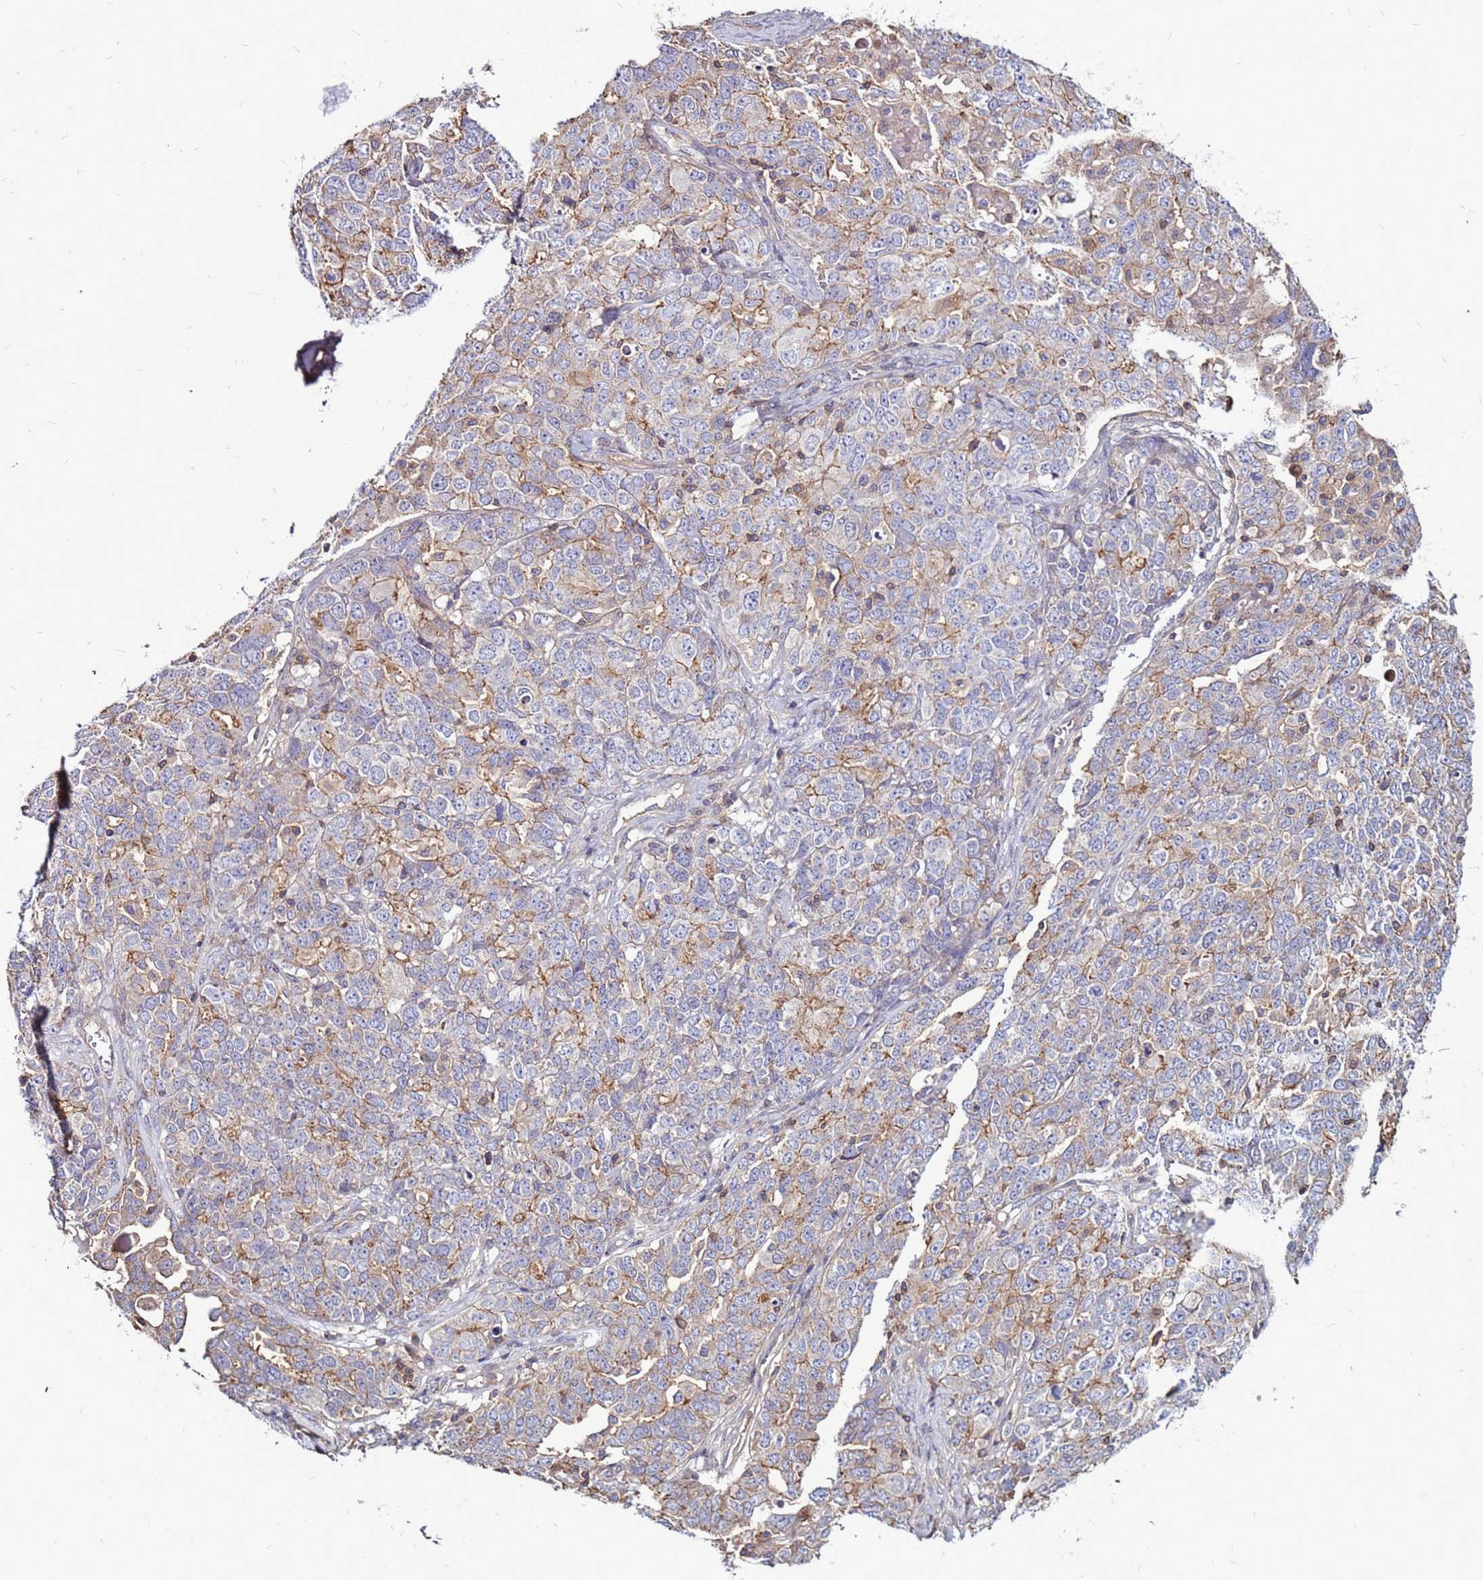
{"staining": {"intensity": "moderate", "quantity": "<25%", "location": "cytoplasmic/membranous"}, "tissue": "ovarian cancer", "cell_type": "Tumor cells", "image_type": "cancer", "snomed": [{"axis": "morphology", "description": "Carcinoma, endometroid"}, {"axis": "topography", "description": "Ovary"}], "caption": "A histopathology image showing moderate cytoplasmic/membranous expression in about <25% of tumor cells in ovarian cancer (endometroid carcinoma), as visualized by brown immunohistochemical staining.", "gene": "NRN1L", "patient": {"sex": "female", "age": 62}}